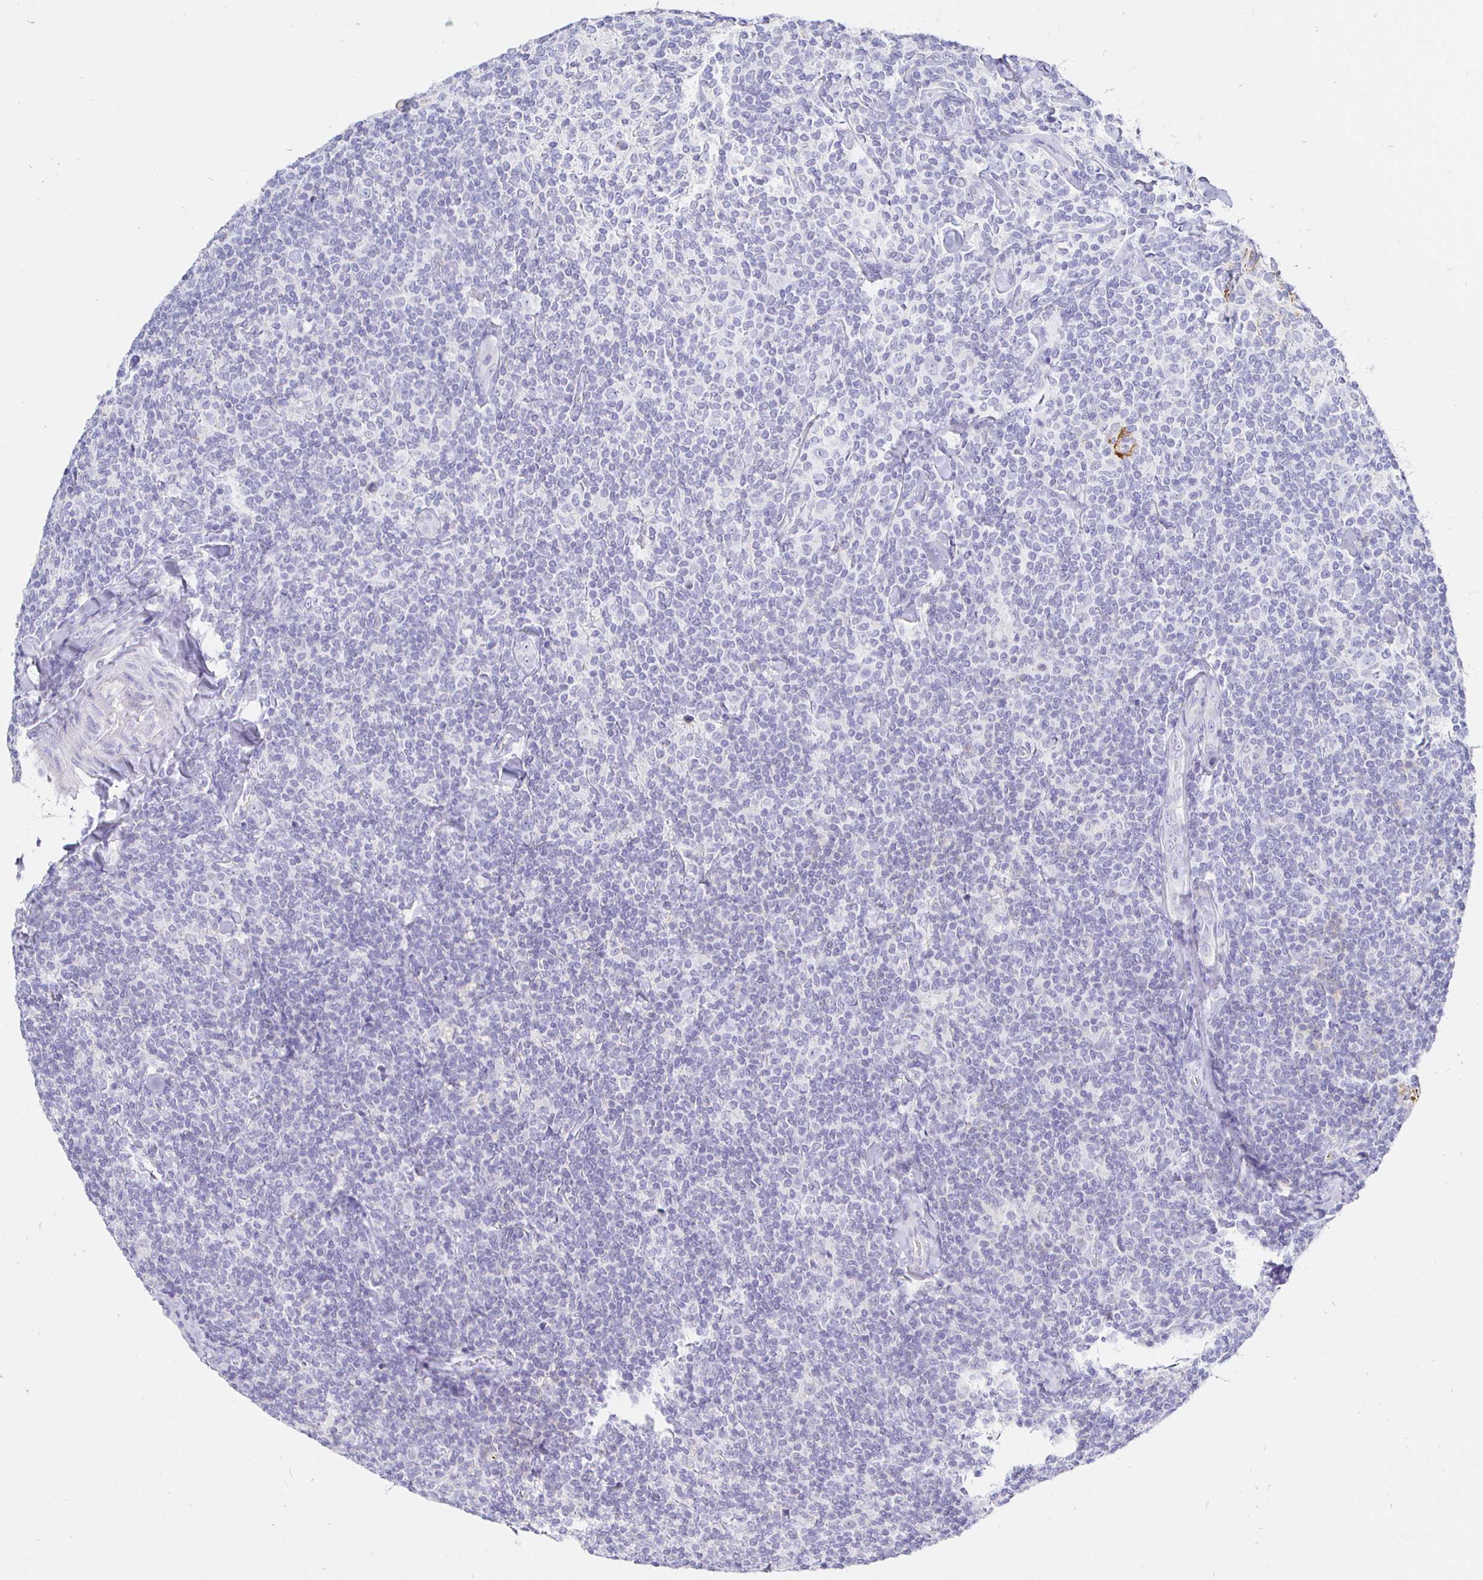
{"staining": {"intensity": "negative", "quantity": "none", "location": "none"}, "tissue": "lymphoma", "cell_type": "Tumor cells", "image_type": "cancer", "snomed": [{"axis": "morphology", "description": "Malignant lymphoma, non-Hodgkin's type, Low grade"}, {"axis": "topography", "description": "Lymph node"}], "caption": "Tumor cells show no significant protein staining in low-grade malignant lymphoma, non-Hodgkin's type.", "gene": "CR2", "patient": {"sex": "female", "age": 56}}